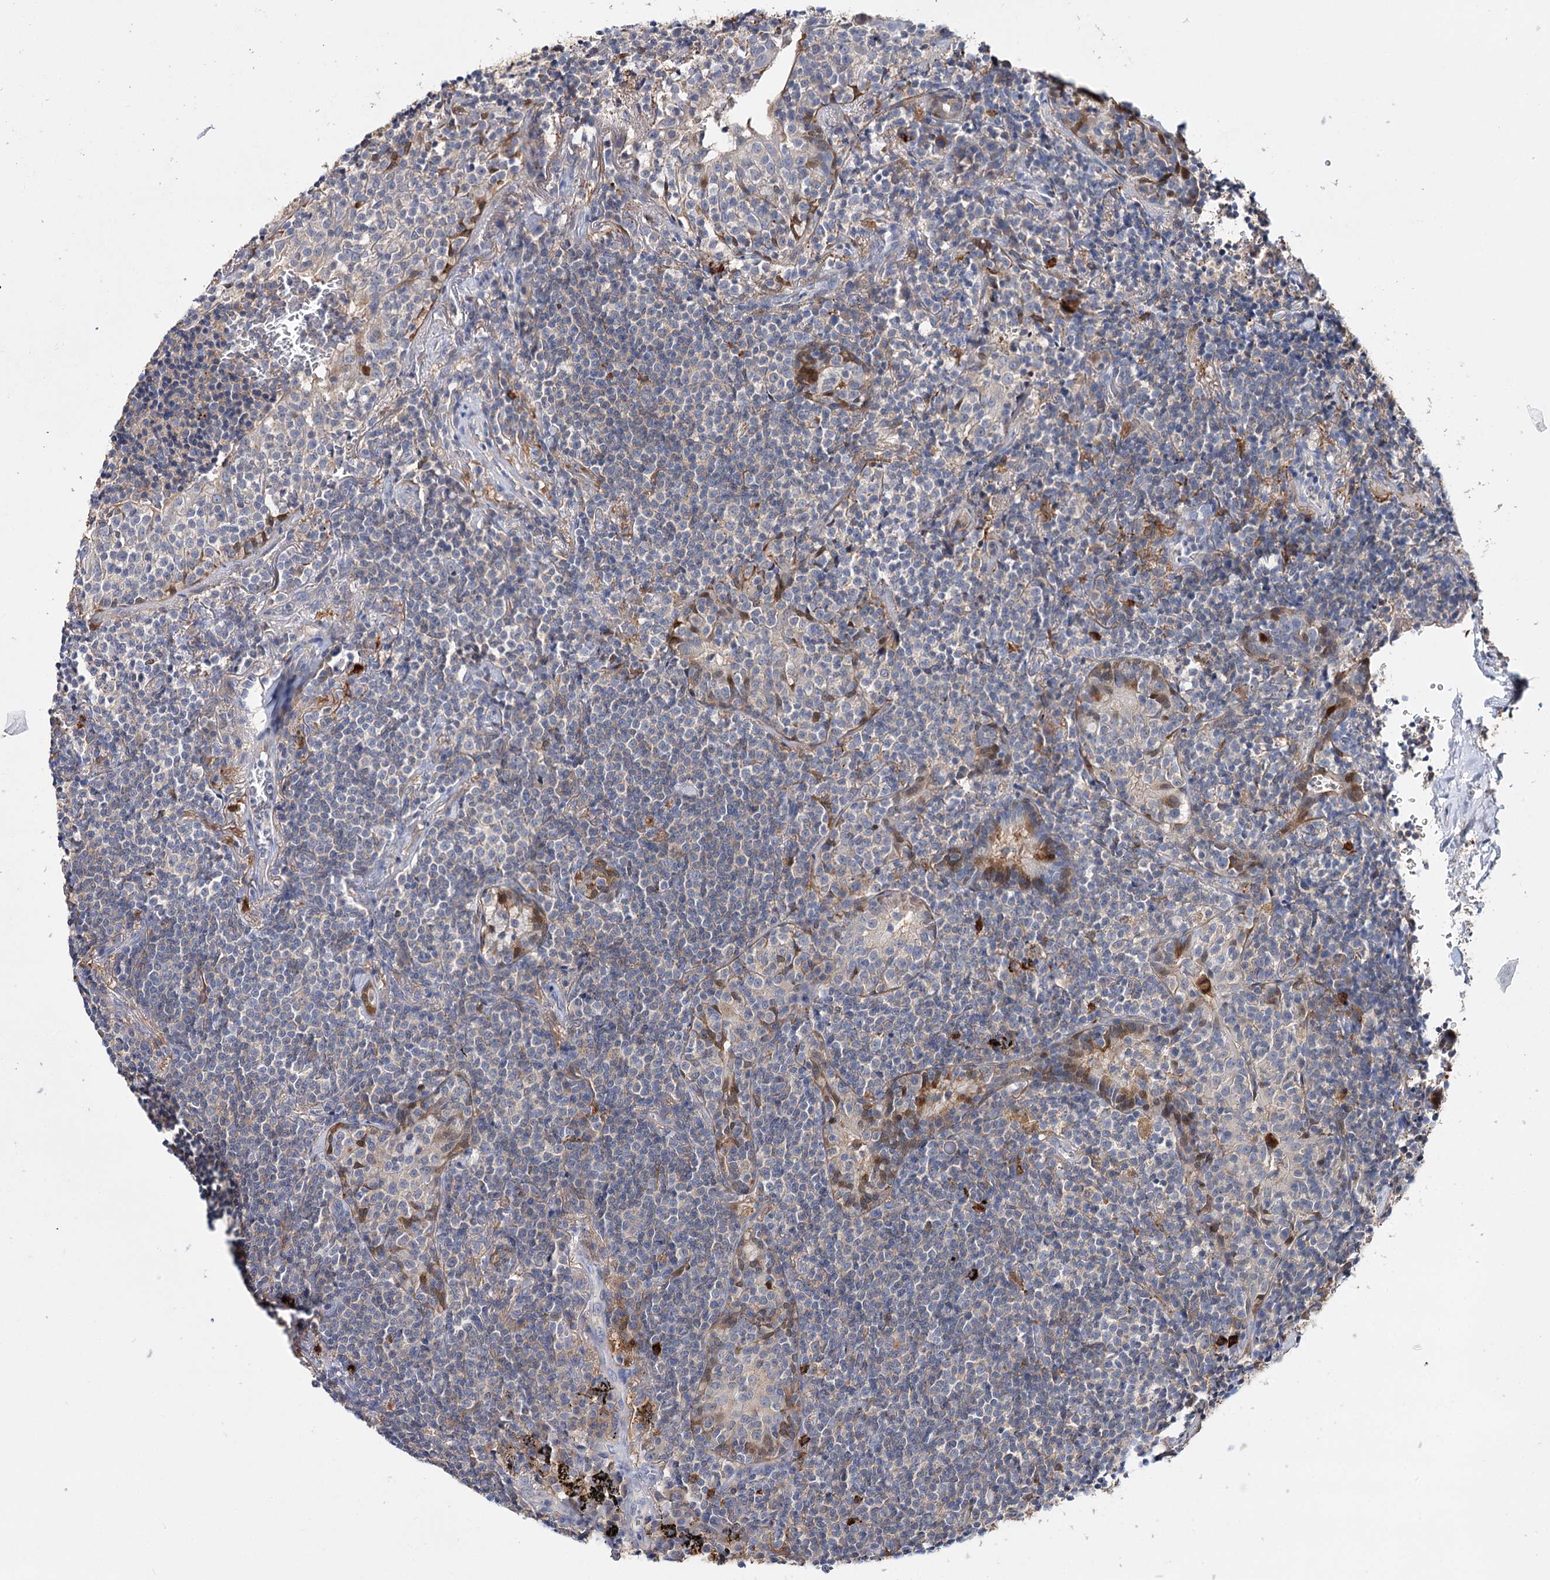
{"staining": {"intensity": "negative", "quantity": "none", "location": "none"}, "tissue": "lymphoma", "cell_type": "Tumor cells", "image_type": "cancer", "snomed": [{"axis": "morphology", "description": "Malignant lymphoma, non-Hodgkin's type, Low grade"}, {"axis": "topography", "description": "Lung"}], "caption": "Immunohistochemistry (IHC) micrograph of neoplastic tissue: human lymphoma stained with DAB (3,3'-diaminobenzidine) displays no significant protein expression in tumor cells. Nuclei are stained in blue.", "gene": "CFAP46", "patient": {"sex": "female", "age": 71}}